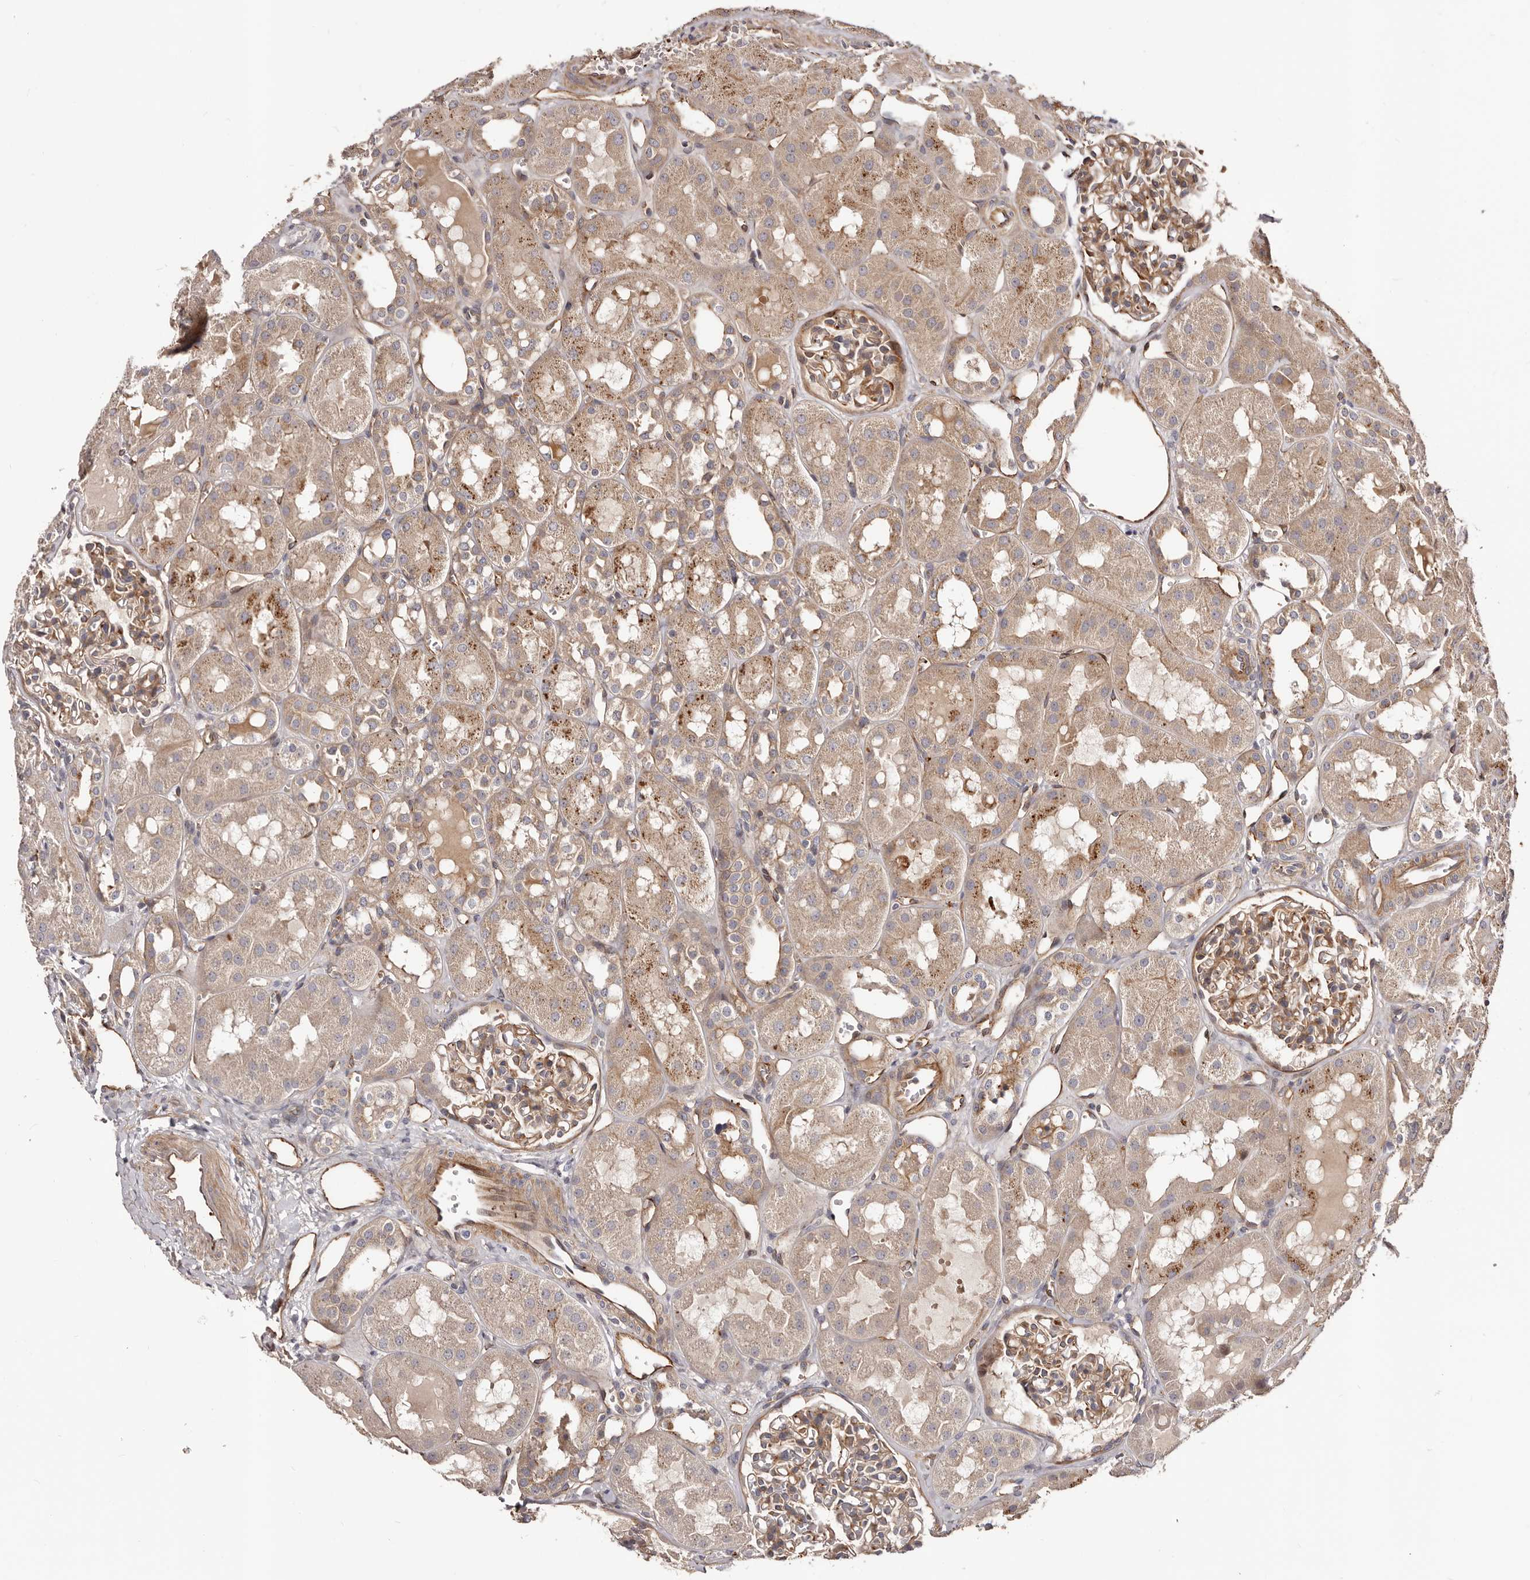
{"staining": {"intensity": "moderate", "quantity": ">75%", "location": "cytoplasmic/membranous"}, "tissue": "kidney", "cell_type": "Cells in glomeruli", "image_type": "normal", "snomed": [{"axis": "morphology", "description": "Normal tissue, NOS"}, {"axis": "topography", "description": "Kidney"}], "caption": "A brown stain highlights moderate cytoplasmic/membranous expression of a protein in cells in glomeruli of normal kidney.", "gene": "GTPBP1", "patient": {"sex": "male", "age": 16}}